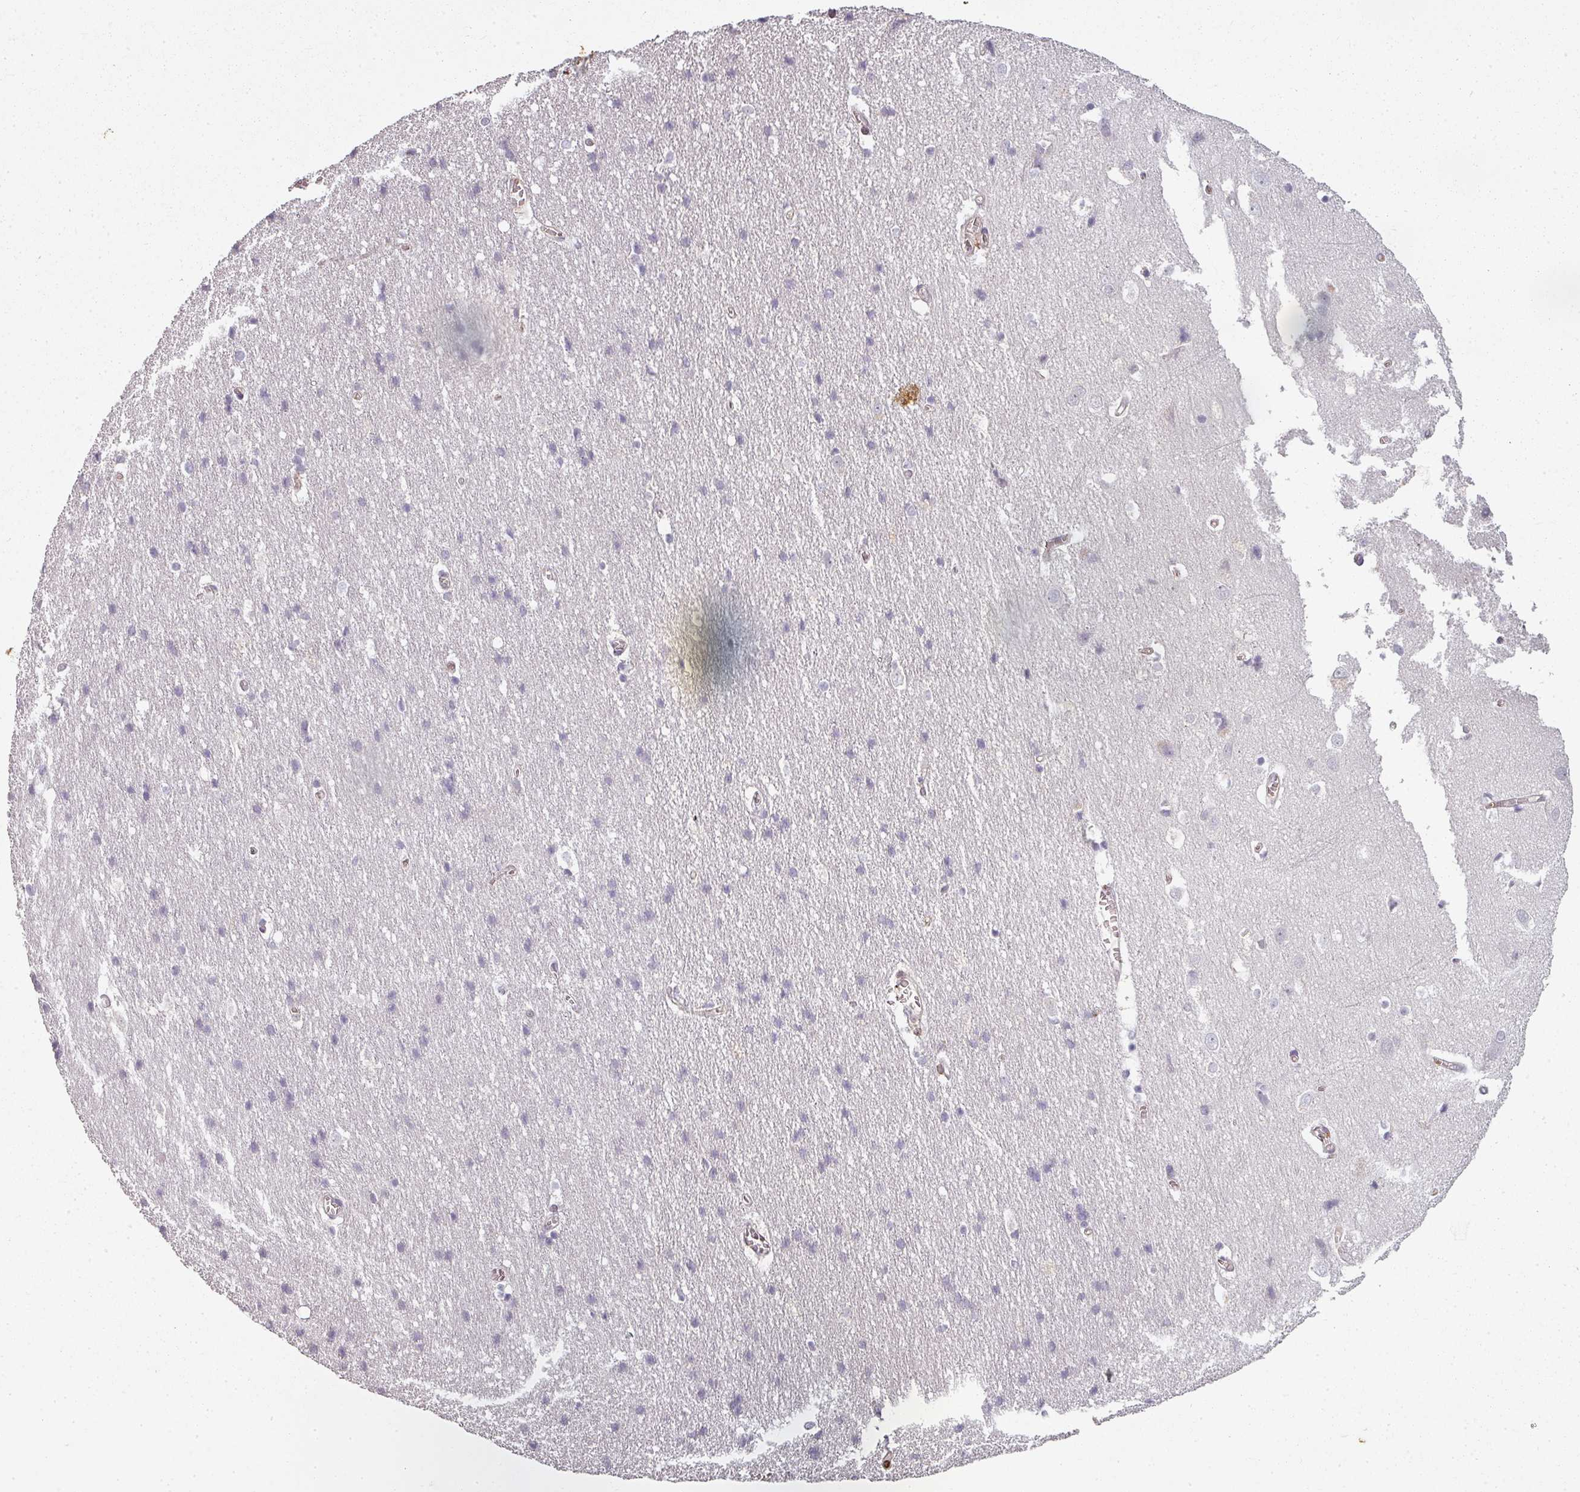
{"staining": {"intensity": "negative", "quantity": "none", "location": "none"}, "tissue": "cerebral cortex", "cell_type": "Endothelial cells", "image_type": "normal", "snomed": [{"axis": "morphology", "description": "Normal tissue, NOS"}, {"axis": "topography", "description": "Cerebral cortex"}], "caption": "This is an immunohistochemistry photomicrograph of benign human cerebral cortex. There is no staining in endothelial cells.", "gene": "CLIC1", "patient": {"sex": "male", "age": 54}}